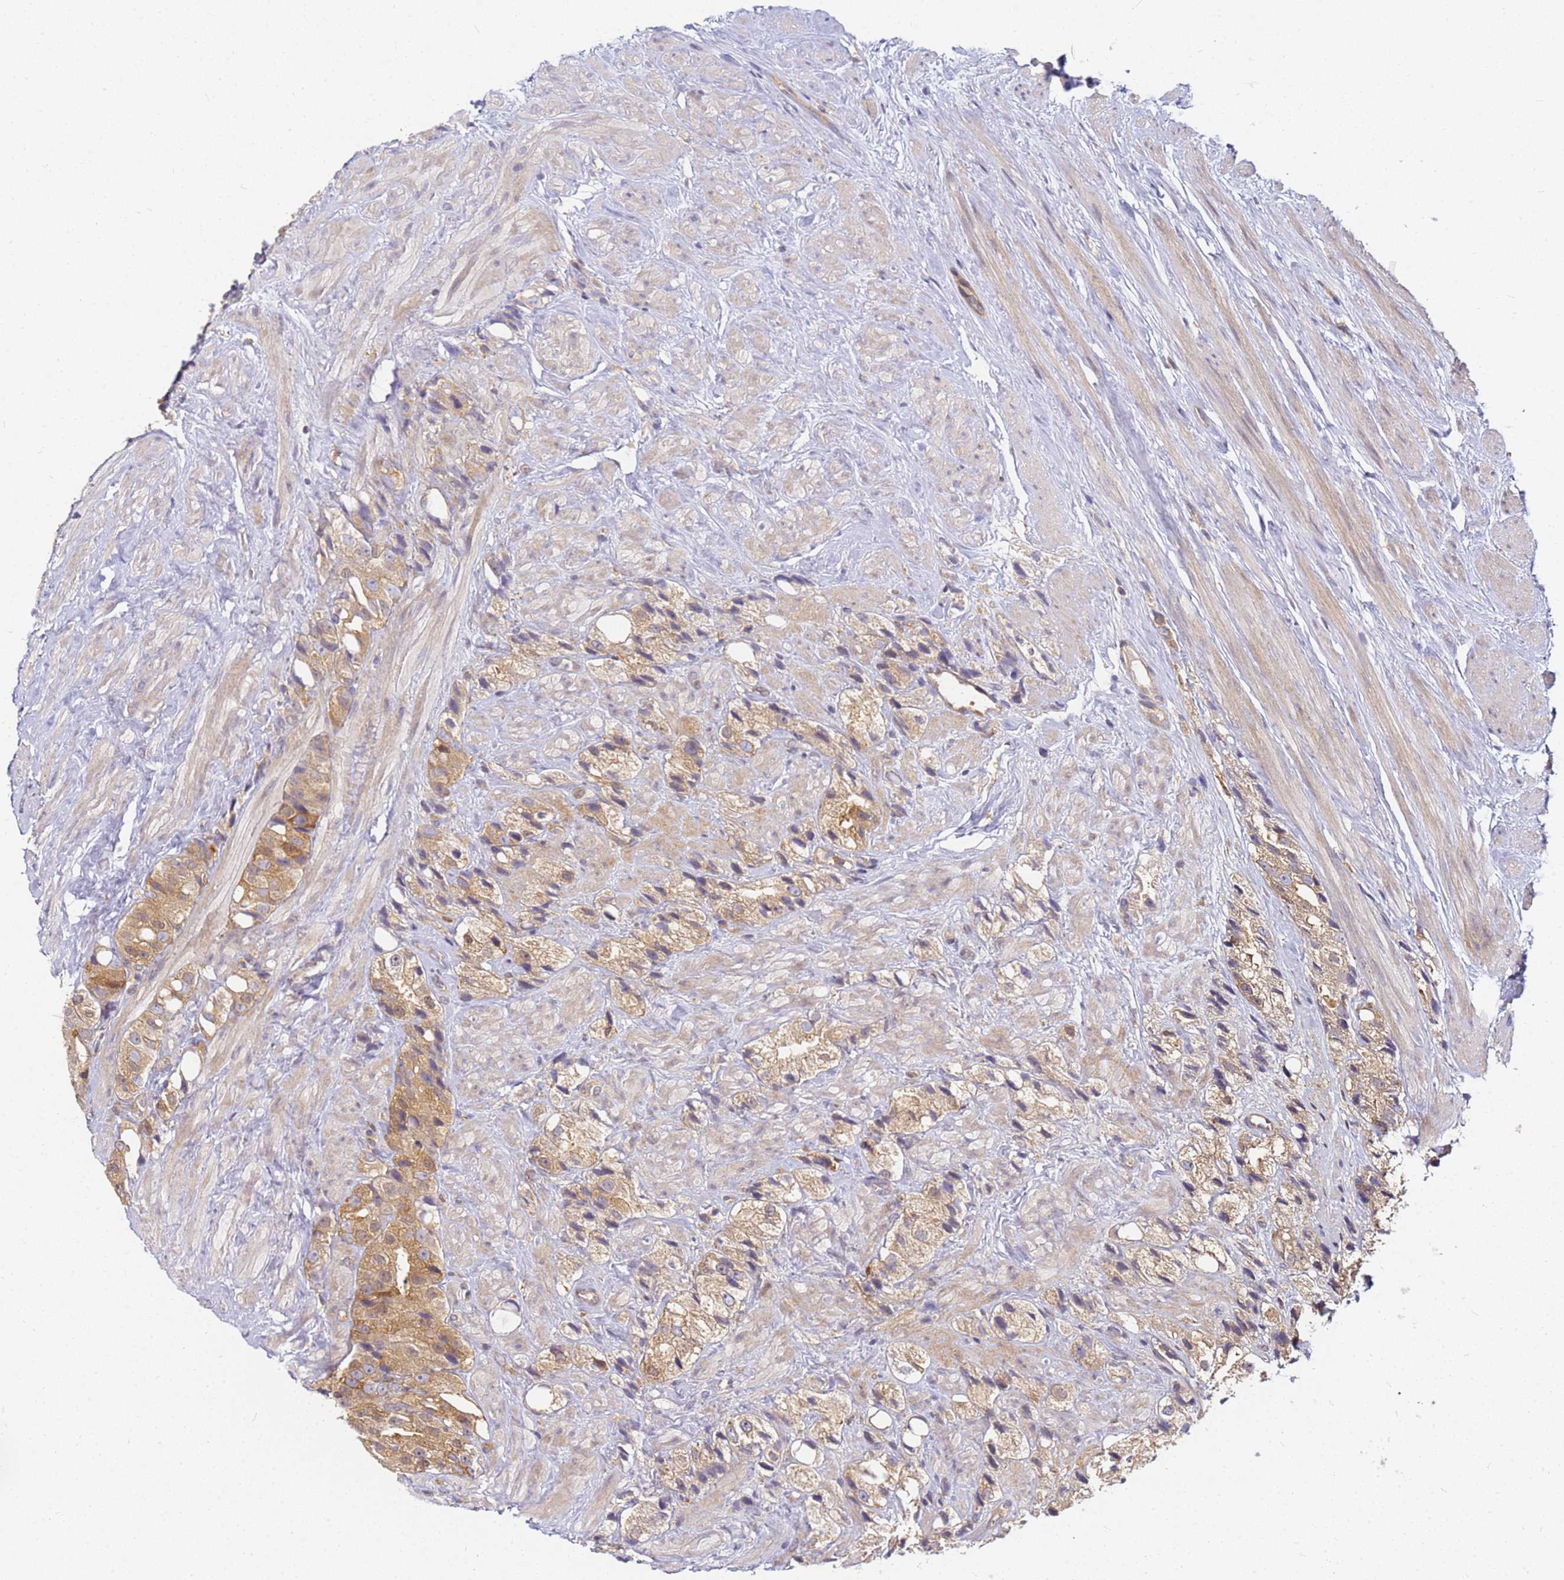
{"staining": {"intensity": "moderate", "quantity": ">75%", "location": "cytoplasmic/membranous"}, "tissue": "prostate cancer", "cell_type": "Tumor cells", "image_type": "cancer", "snomed": [{"axis": "morphology", "description": "Adenocarcinoma, NOS"}, {"axis": "topography", "description": "Prostate"}], "caption": "High-power microscopy captured an IHC photomicrograph of adenocarcinoma (prostate), revealing moderate cytoplasmic/membranous staining in approximately >75% of tumor cells. The staining is performed using DAB (3,3'-diaminobenzidine) brown chromogen to label protein expression. The nuclei are counter-stained blue using hematoxylin.", "gene": "CHM", "patient": {"sex": "male", "age": 79}}